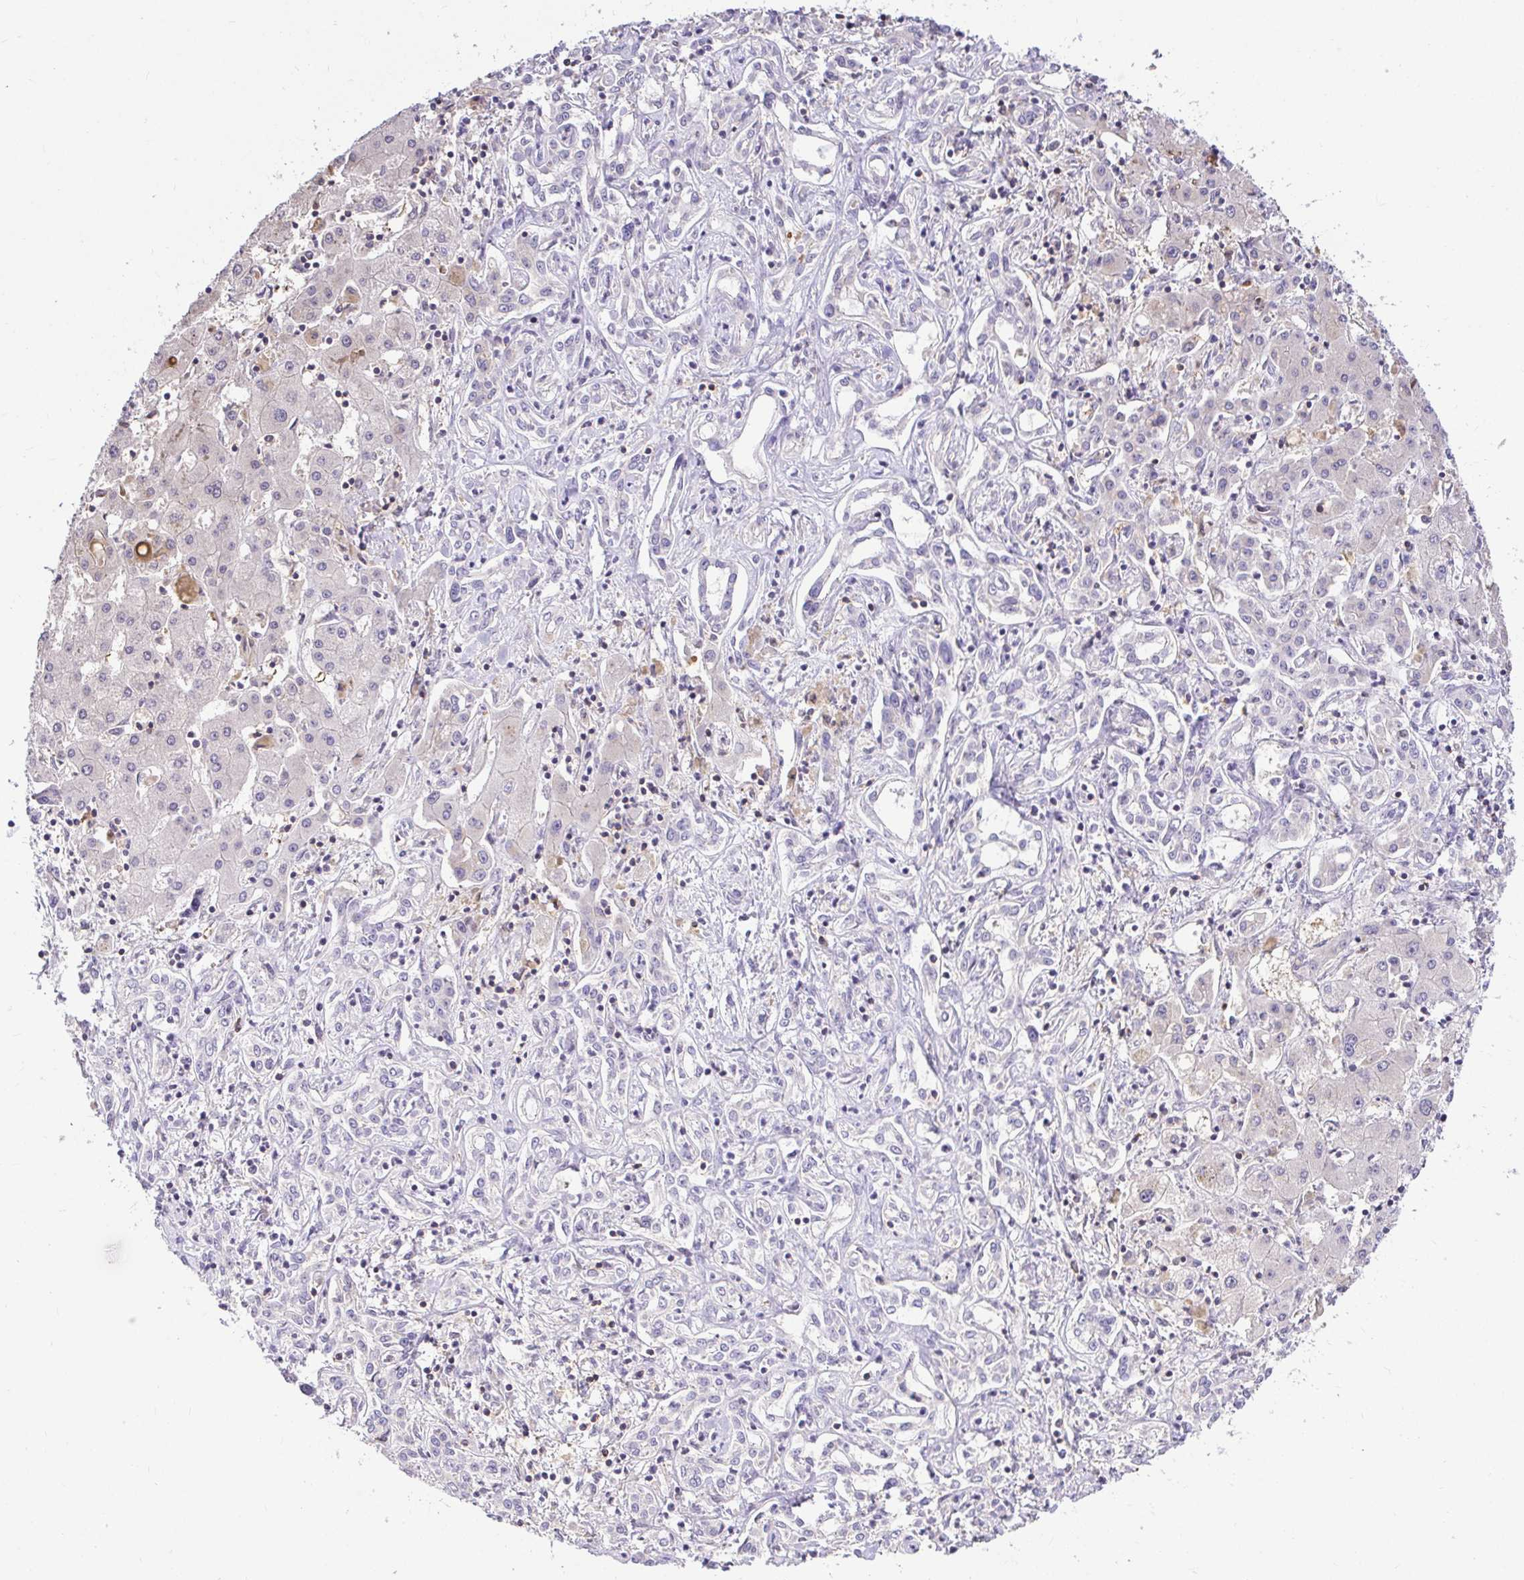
{"staining": {"intensity": "weak", "quantity": "<25%", "location": "cytoplasmic/membranous"}, "tissue": "liver cancer", "cell_type": "Tumor cells", "image_type": "cancer", "snomed": [{"axis": "morphology", "description": "Cholangiocarcinoma"}, {"axis": "topography", "description": "Liver"}], "caption": "An image of human cholangiocarcinoma (liver) is negative for staining in tumor cells.", "gene": "SKAP1", "patient": {"sex": "female", "age": 64}}